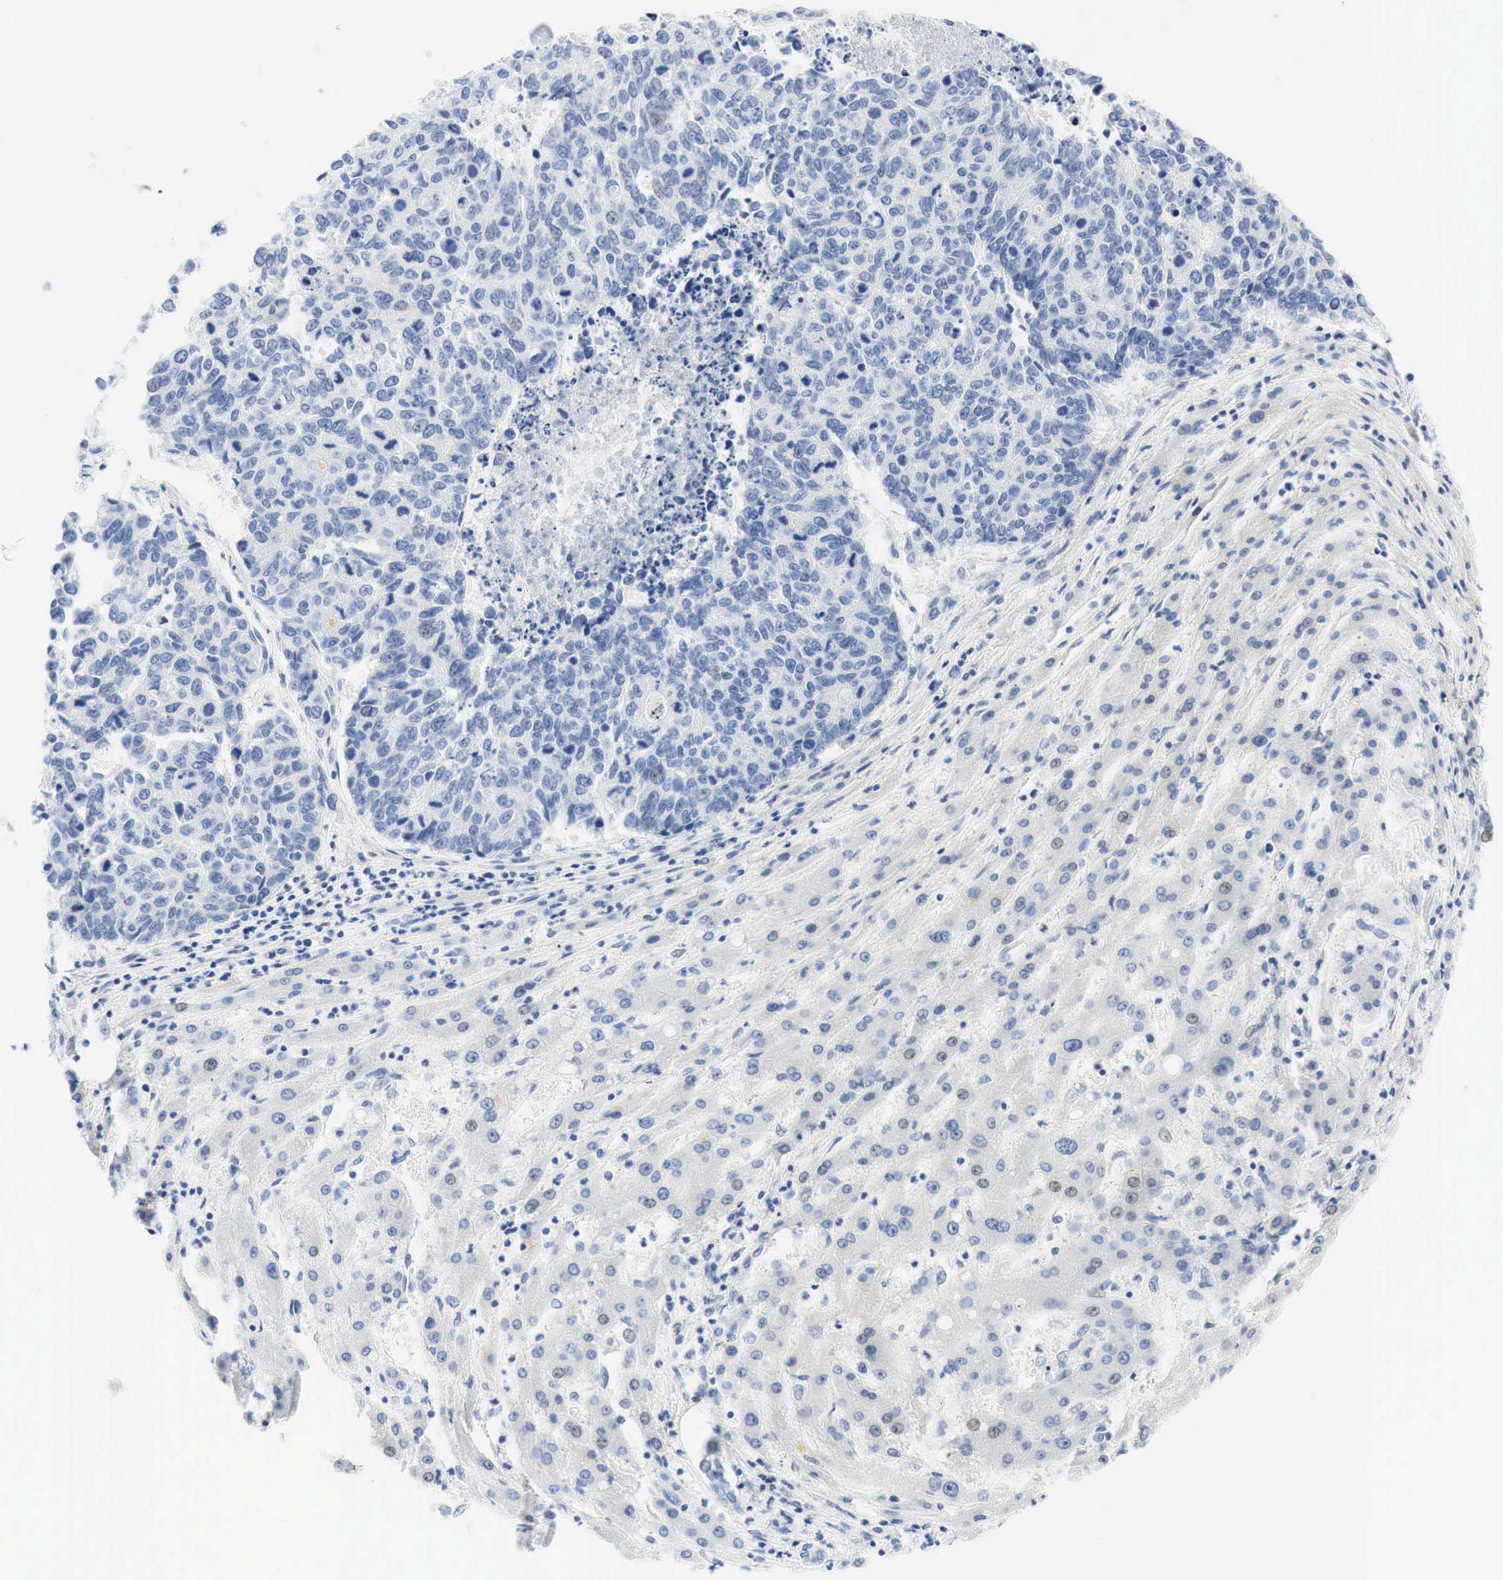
{"staining": {"intensity": "weak", "quantity": "<25%", "location": "nuclear"}, "tissue": "liver cancer", "cell_type": "Tumor cells", "image_type": "cancer", "snomed": [{"axis": "morphology", "description": "Carcinoma, metastatic, NOS"}, {"axis": "topography", "description": "Liver"}], "caption": "Protein analysis of liver metastatic carcinoma displays no significant positivity in tumor cells.", "gene": "INHA", "patient": {"sex": "male", "age": 49}}